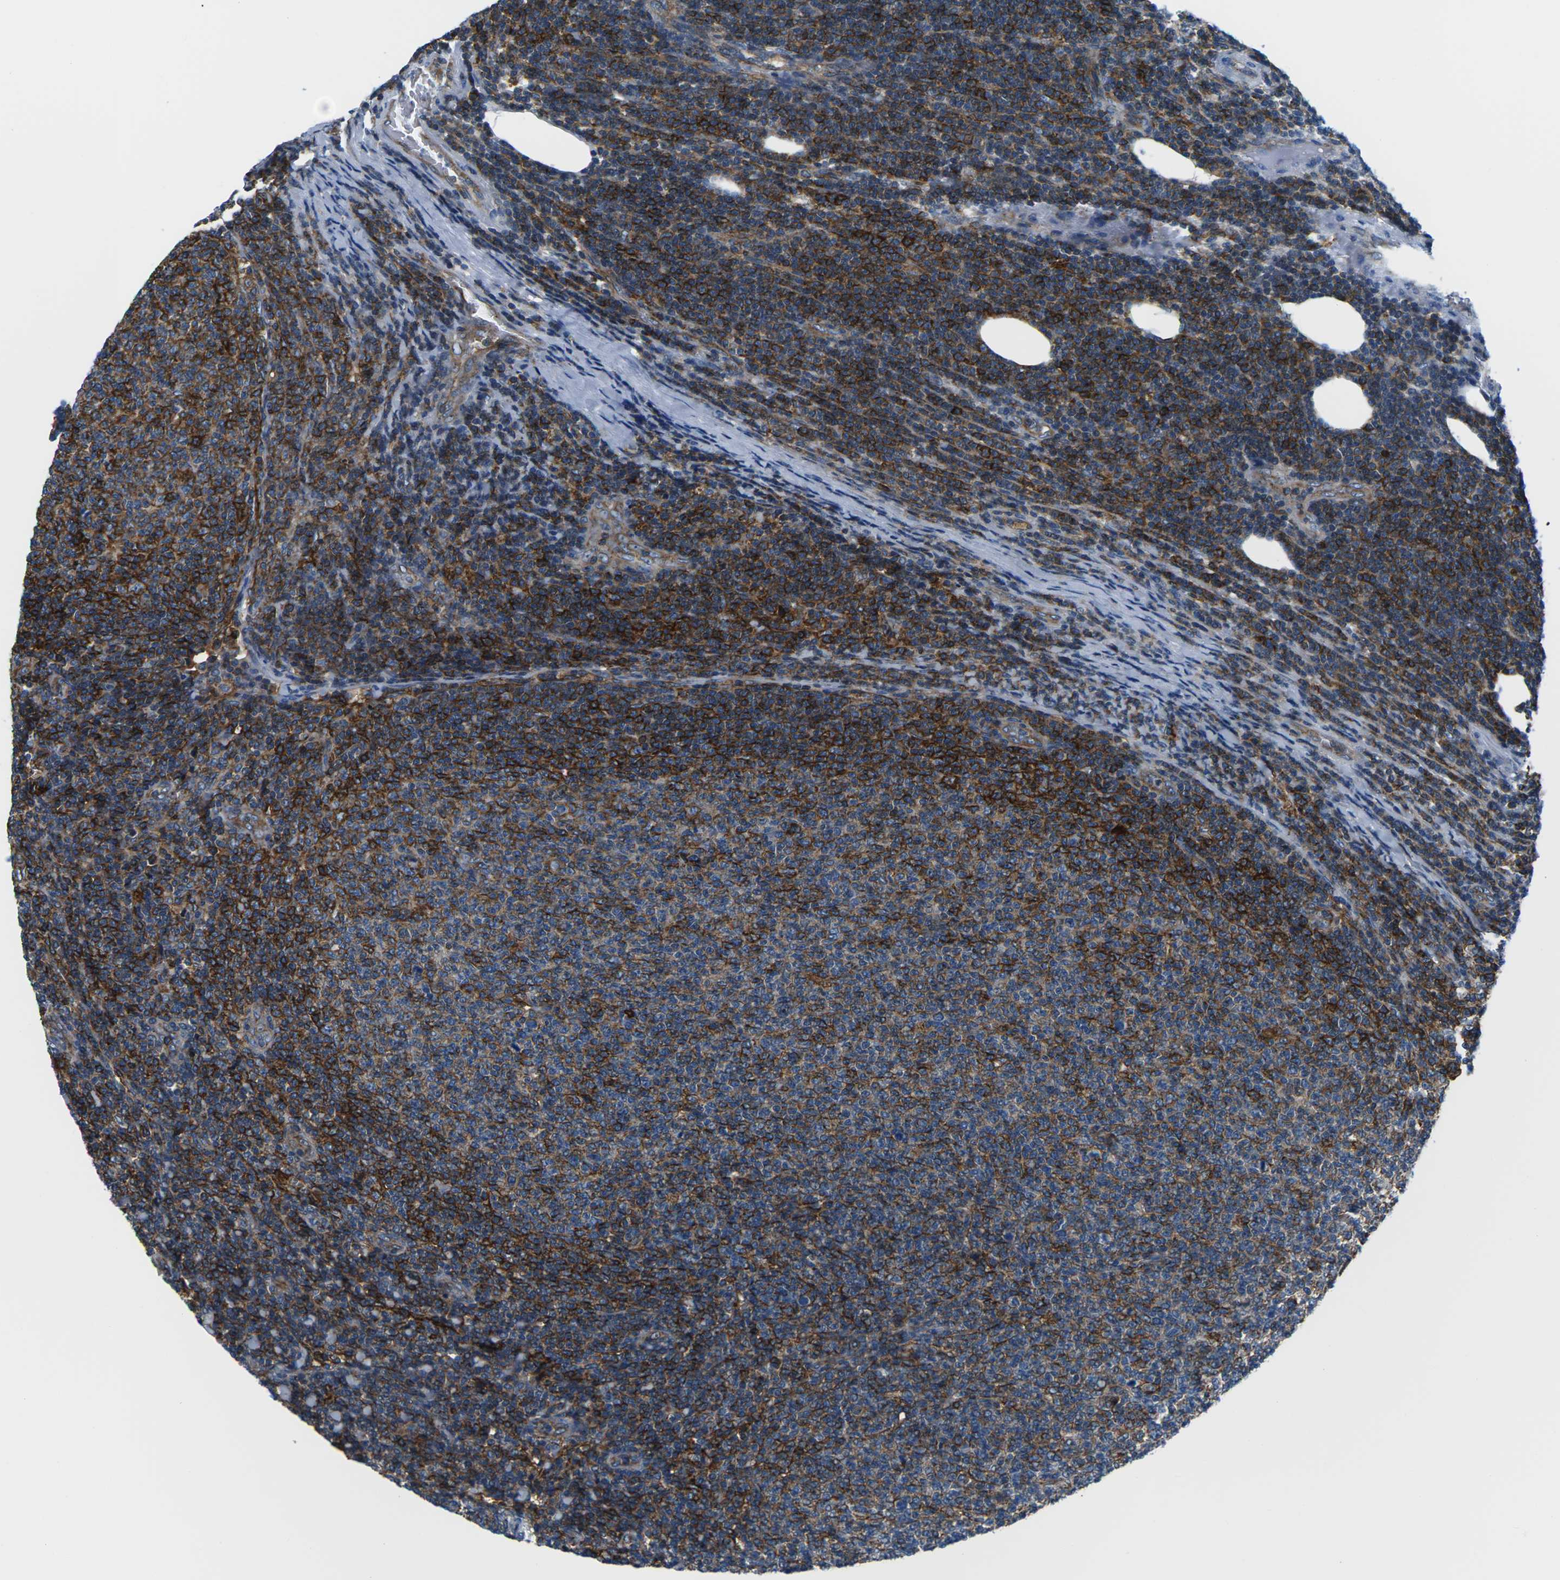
{"staining": {"intensity": "strong", "quantity": ">75%", "location": "cytoplasmic/membranous"}, "tissue": "lymphoma", "cell_type": "Tumor cells", "image_type": "cancer", "snomed": [{"axis": "morphology", "description": "Malignant lymphoma, non-Hodgkin's type, Low grade"}, {"axis": "topography", "description": "Lymph node"}], "caption": "Immunohistochemical staining of human low-grade malignant lymphoma, non-Hodgkin's type displays strong cytoplasmic/membranous protein positivity in approximately >75% of tumor cells.", "gene": "SOCS4", "patient": {"sex": "male", "age": 66}}